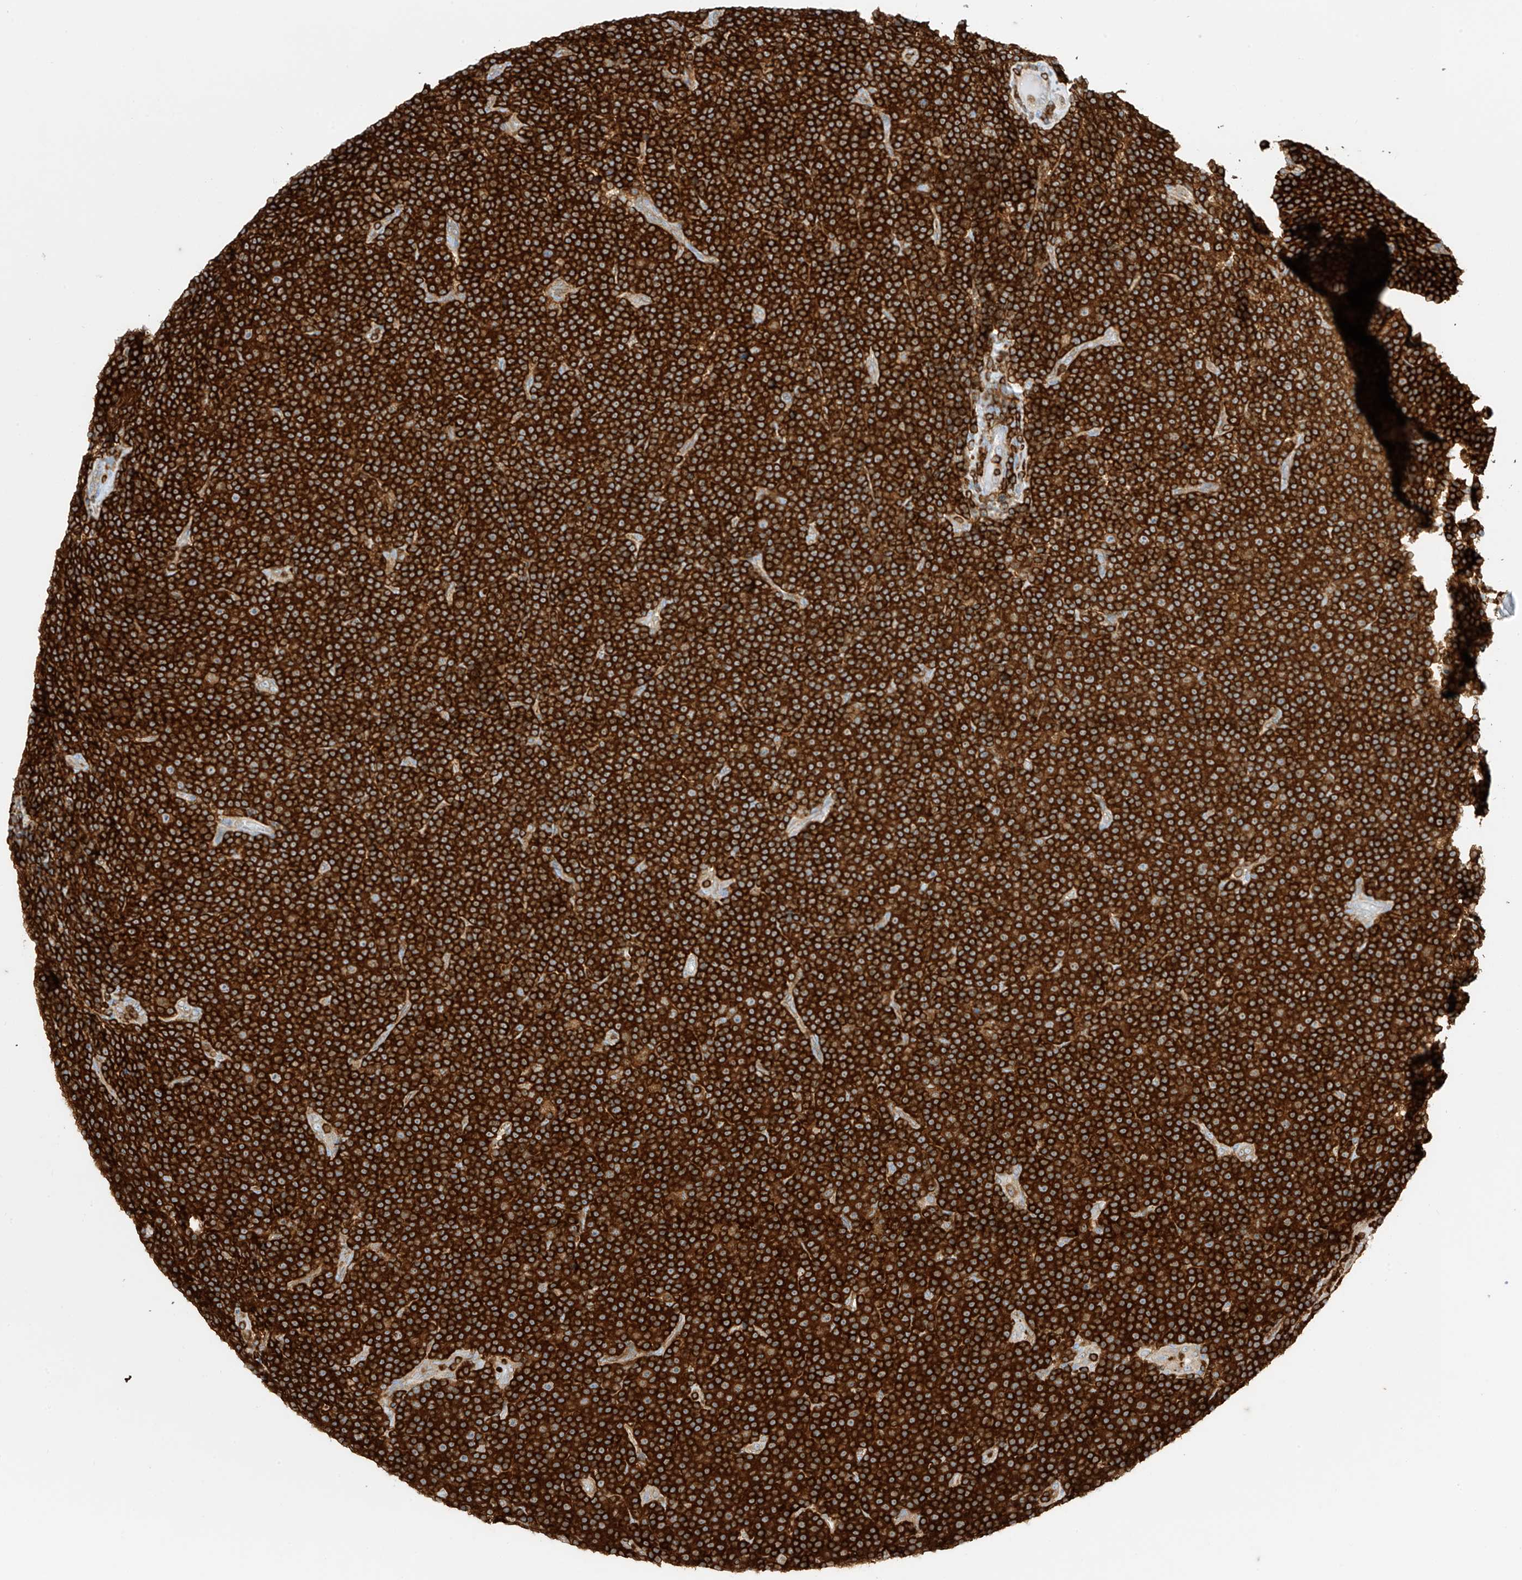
{"staining": {"intensity": "strong", "quantity": ">75%", "location": "cytoplasmic/membranous"}, "tissue": "lymphoma", "cell_type": "Tumor cells", "image_type": "cancer", "snomed": [{"axis": "morphology", "description": "Malignant lymphoma, non-Hodgkin's type, Low grade"}, {"axis": "topography", "description": "Lymph node"}], "caption": "Immunohistochemical staining of low-grade malignant lymphoma, non-Hodgkin's type reveals high levels of strong cytoplasmic/membranous positivity in approximately >75% of tumor cells.", "gene": "ARHGAP25", "patient": {"sex": "female", "age": 67}}